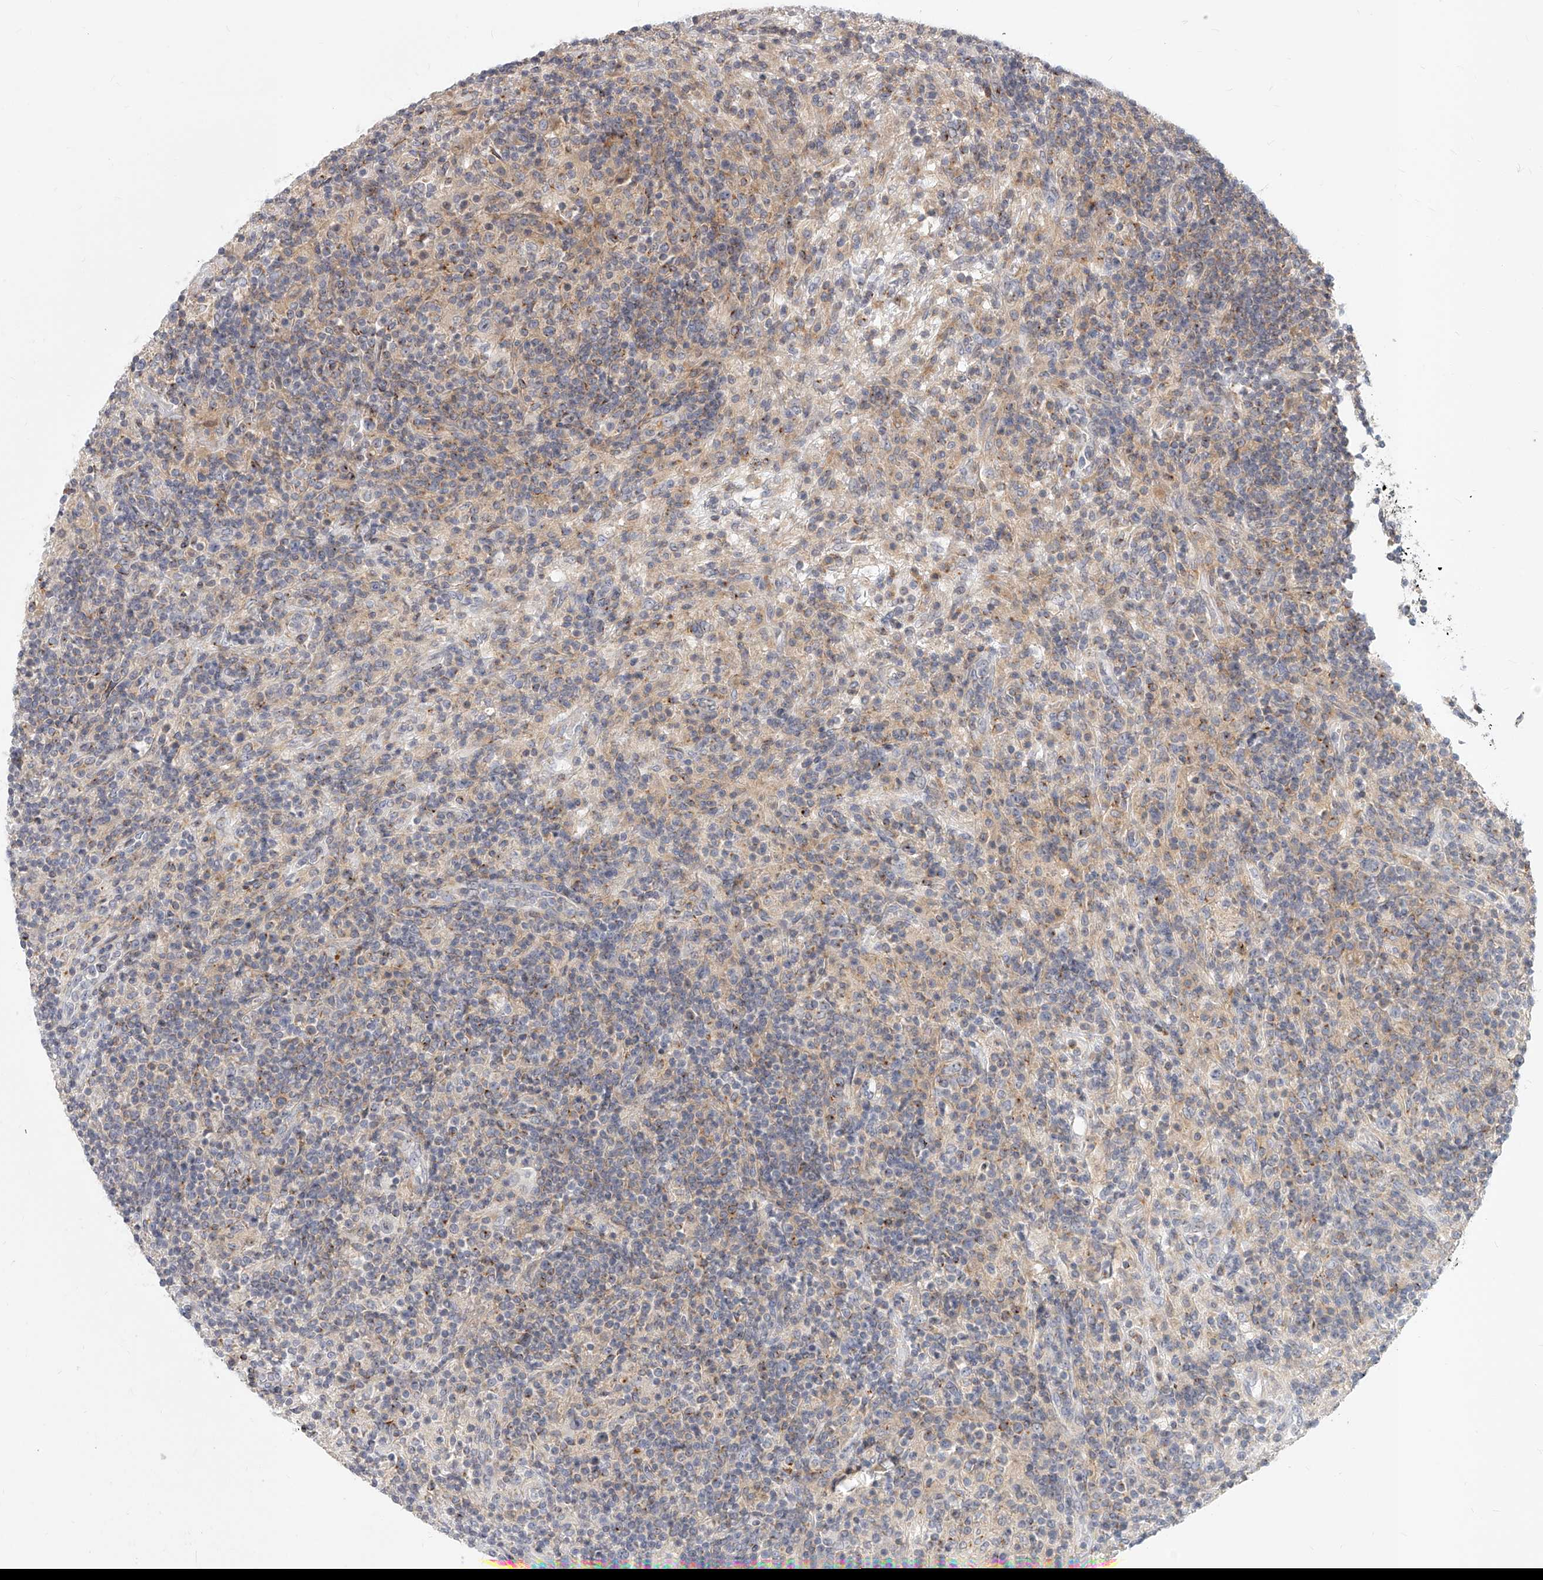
{"staining": {"intensity": "negative", "quantity": "none", "location": "none"}, "tissue": "lymphoma", "cell_type": "Tumor cells", "image_type": "cancer", "snomed": [{"axis": "morphology", "description": "Hodgkin's disease, NOS"}, {"axis": "topography", "description": "Lymph node"}], "caption": "Immunohistochemistry histopathology image of Hodgkin's disease stained for a protein (brown), which reveals no expression in tumor cells.", "gene": "SLC37A1", "patient": {"sex": "male", "age": 70}}